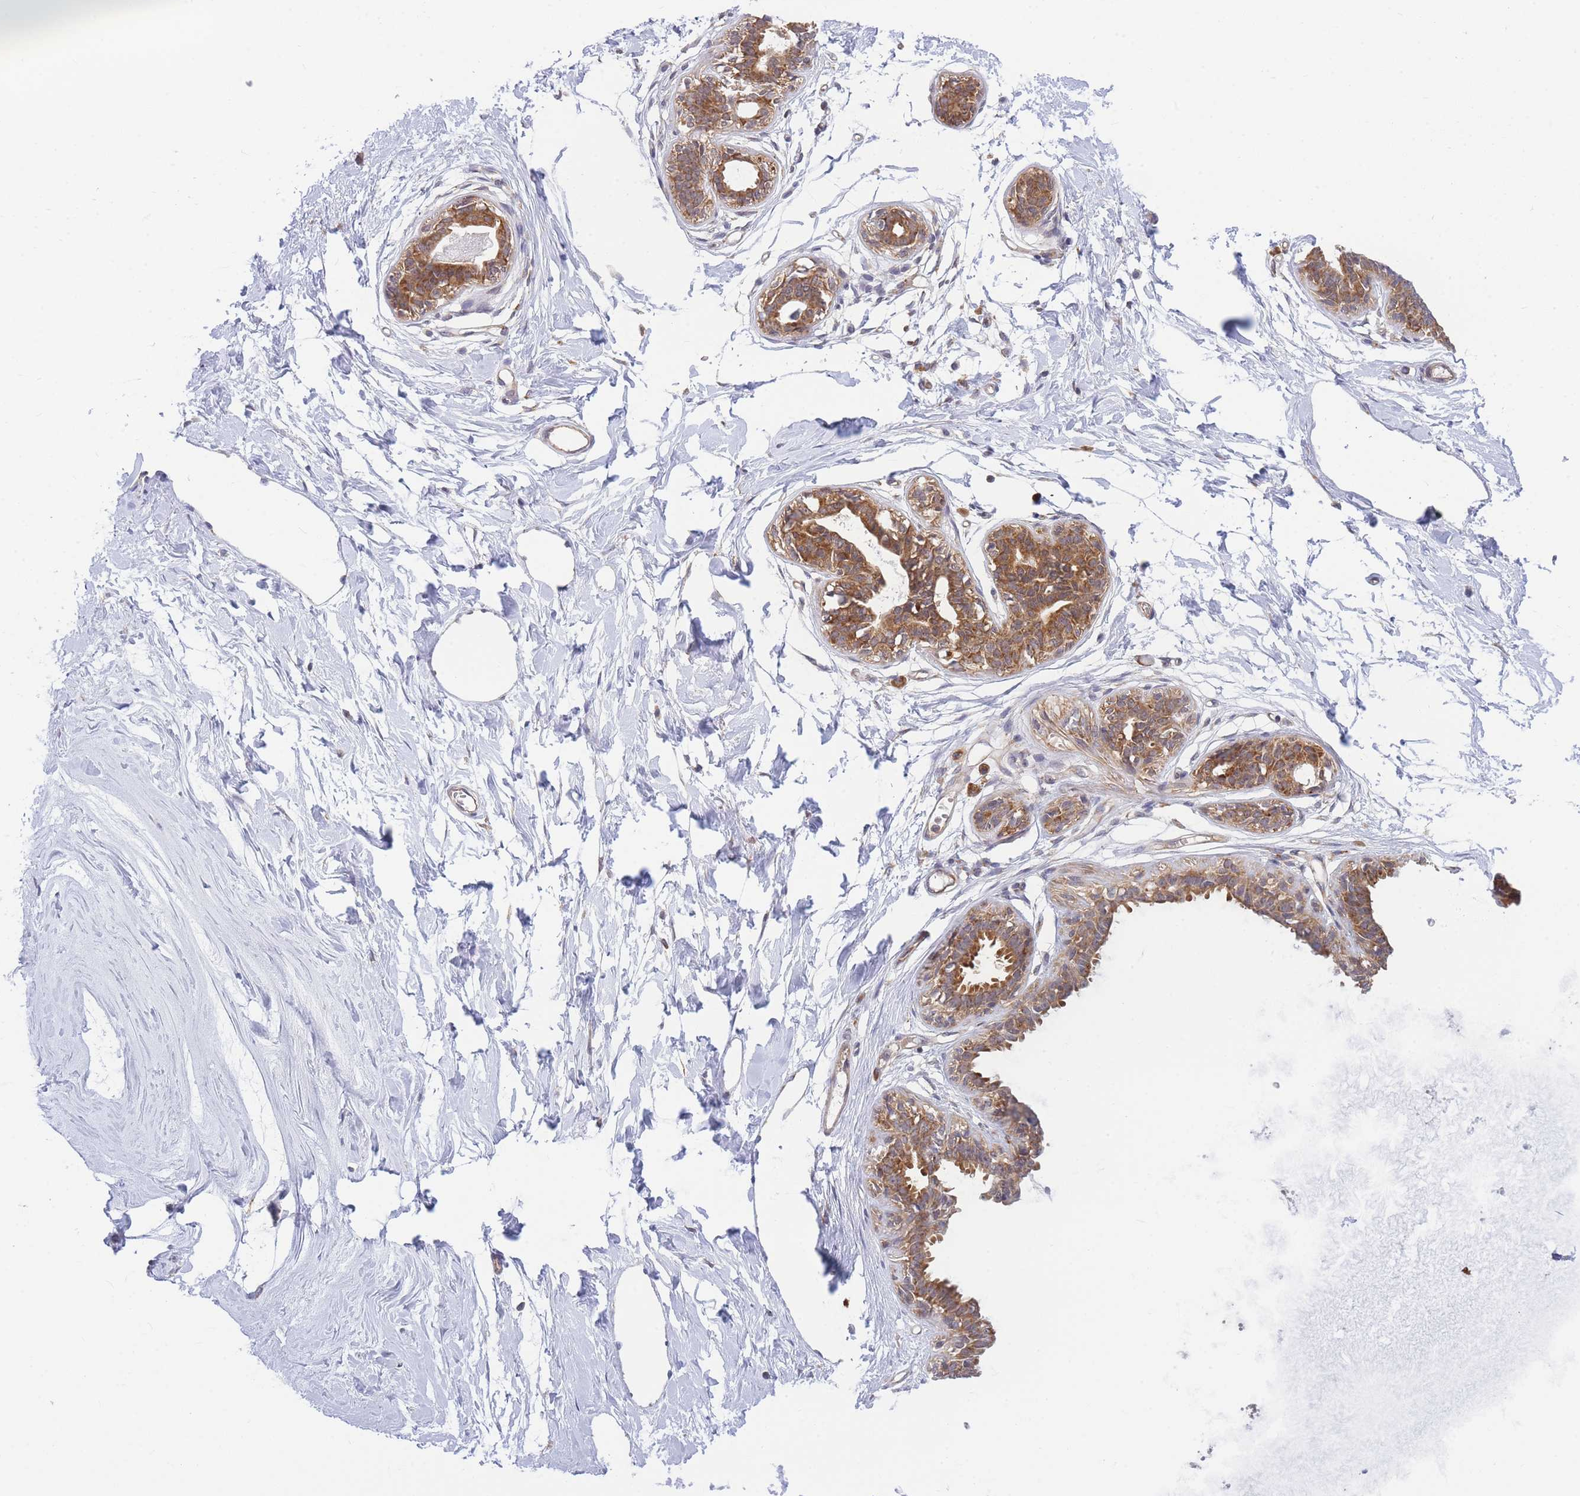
{"staining": {"intensity": "negative", "quantity": "none", "location": "none"}, "tissue": "breast", "cell_type": "Adipocytes", "image_type": "normal", "snomed": [{"axis": "morphology", "description": "Normal tissue, NOS"}, {"axis": "topography", "description": "Breast"}], "caption": "An image of human breast is negative for staining in adipocytes. The staining is performed using DAB brown chromogen with nuclei counter-stained in using hematoxylin.", "gene": "ENSG00000276345", "patient": {"sex": "female", "age": 45}}